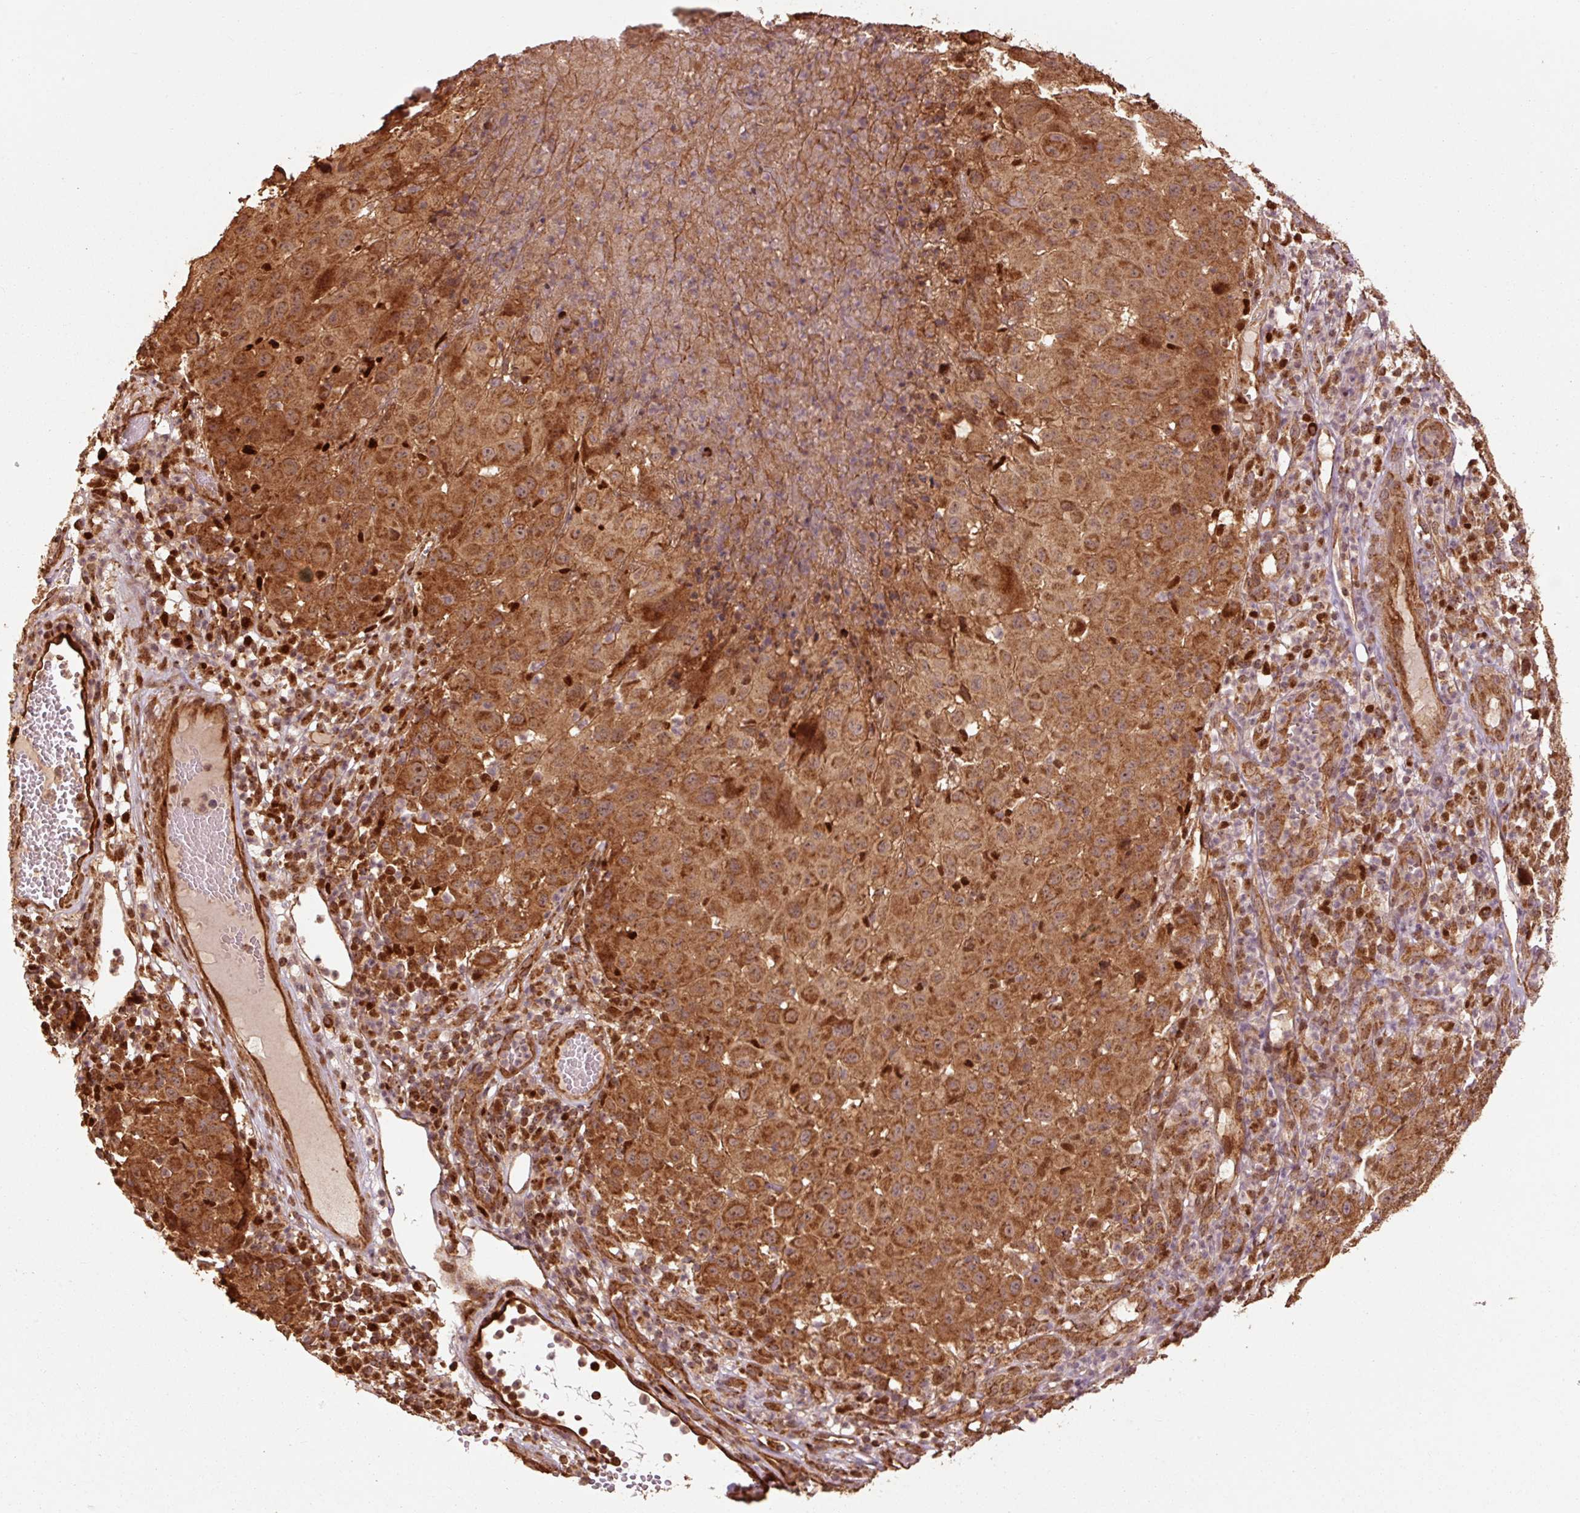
{"staining": {"intensity": "strong", "quantity": ">75%", "location": "cytoplasmic/membranous"}, "tissue": "melanoma", "cell_type": "Tumor cells", "image_type": "cancer", "snomed": [{"axis": "morphology", "description": "Malignant melanoma, NOS"}, {"axis": "topography", "description": "Skin"}], "caption": "A high amount of strong cytoplasmic/membranous staining is appreciated in approximately >75% of tumor cells in malignant melanoma tissue.", "gene": "MRPL16", "patient": {"sex": "male", "age": 73}}